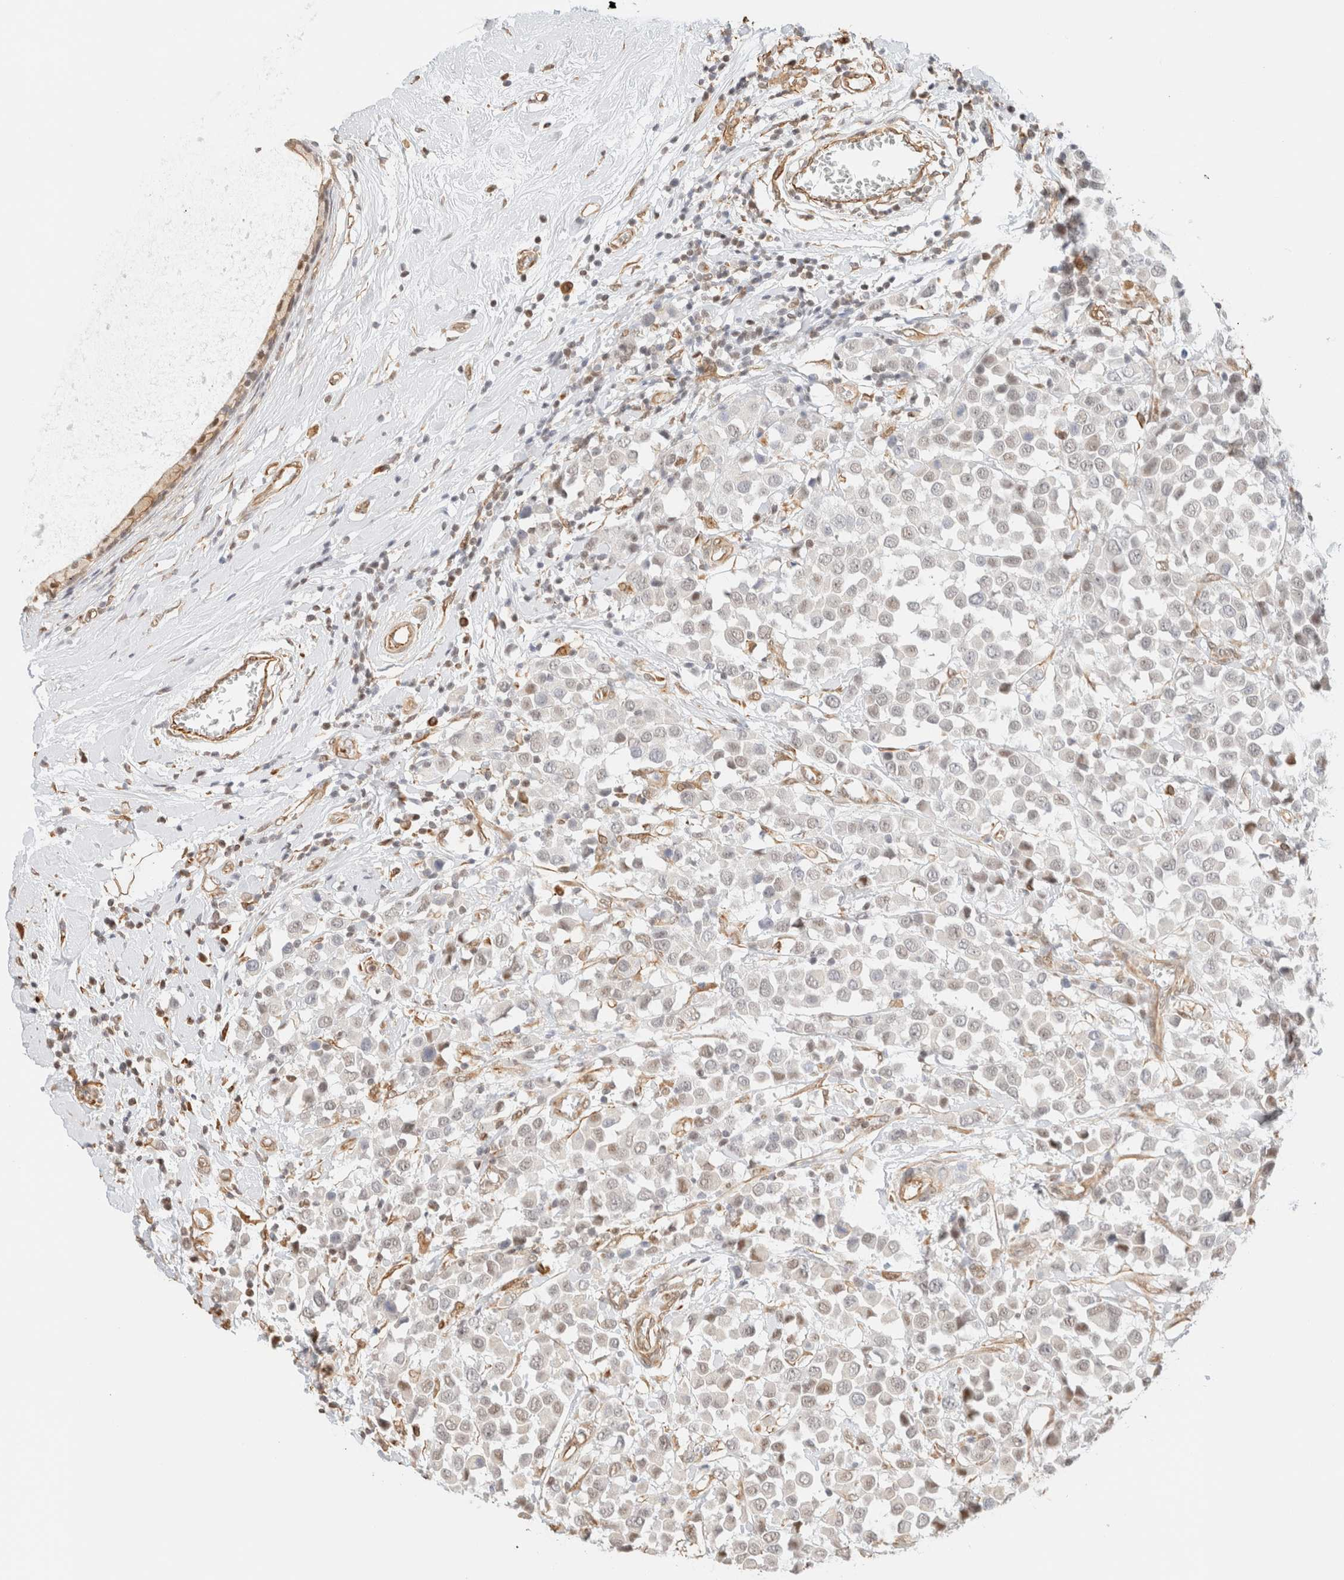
{"staining": {"intensity": "weak", "quantity": "<25%", "location": "nuclear"}, "tissue": "breast cancer", "cell_type": "Tumor cells", "image_type": "cancer", "snomed": [{"axis": "morphology", "description": "Duct carcinoma"}, {"axis": "topography", "description": "Breast"}], "caption": "This image is of breast cancer (infiltrating ductal carcinoma) stained with IHC to label a protein in brown with the nuclei are counter-stained blue. There is no expression in tumor cells.", "gene": "ARID5A", "patient": {"sex": "female", "age": 61}}